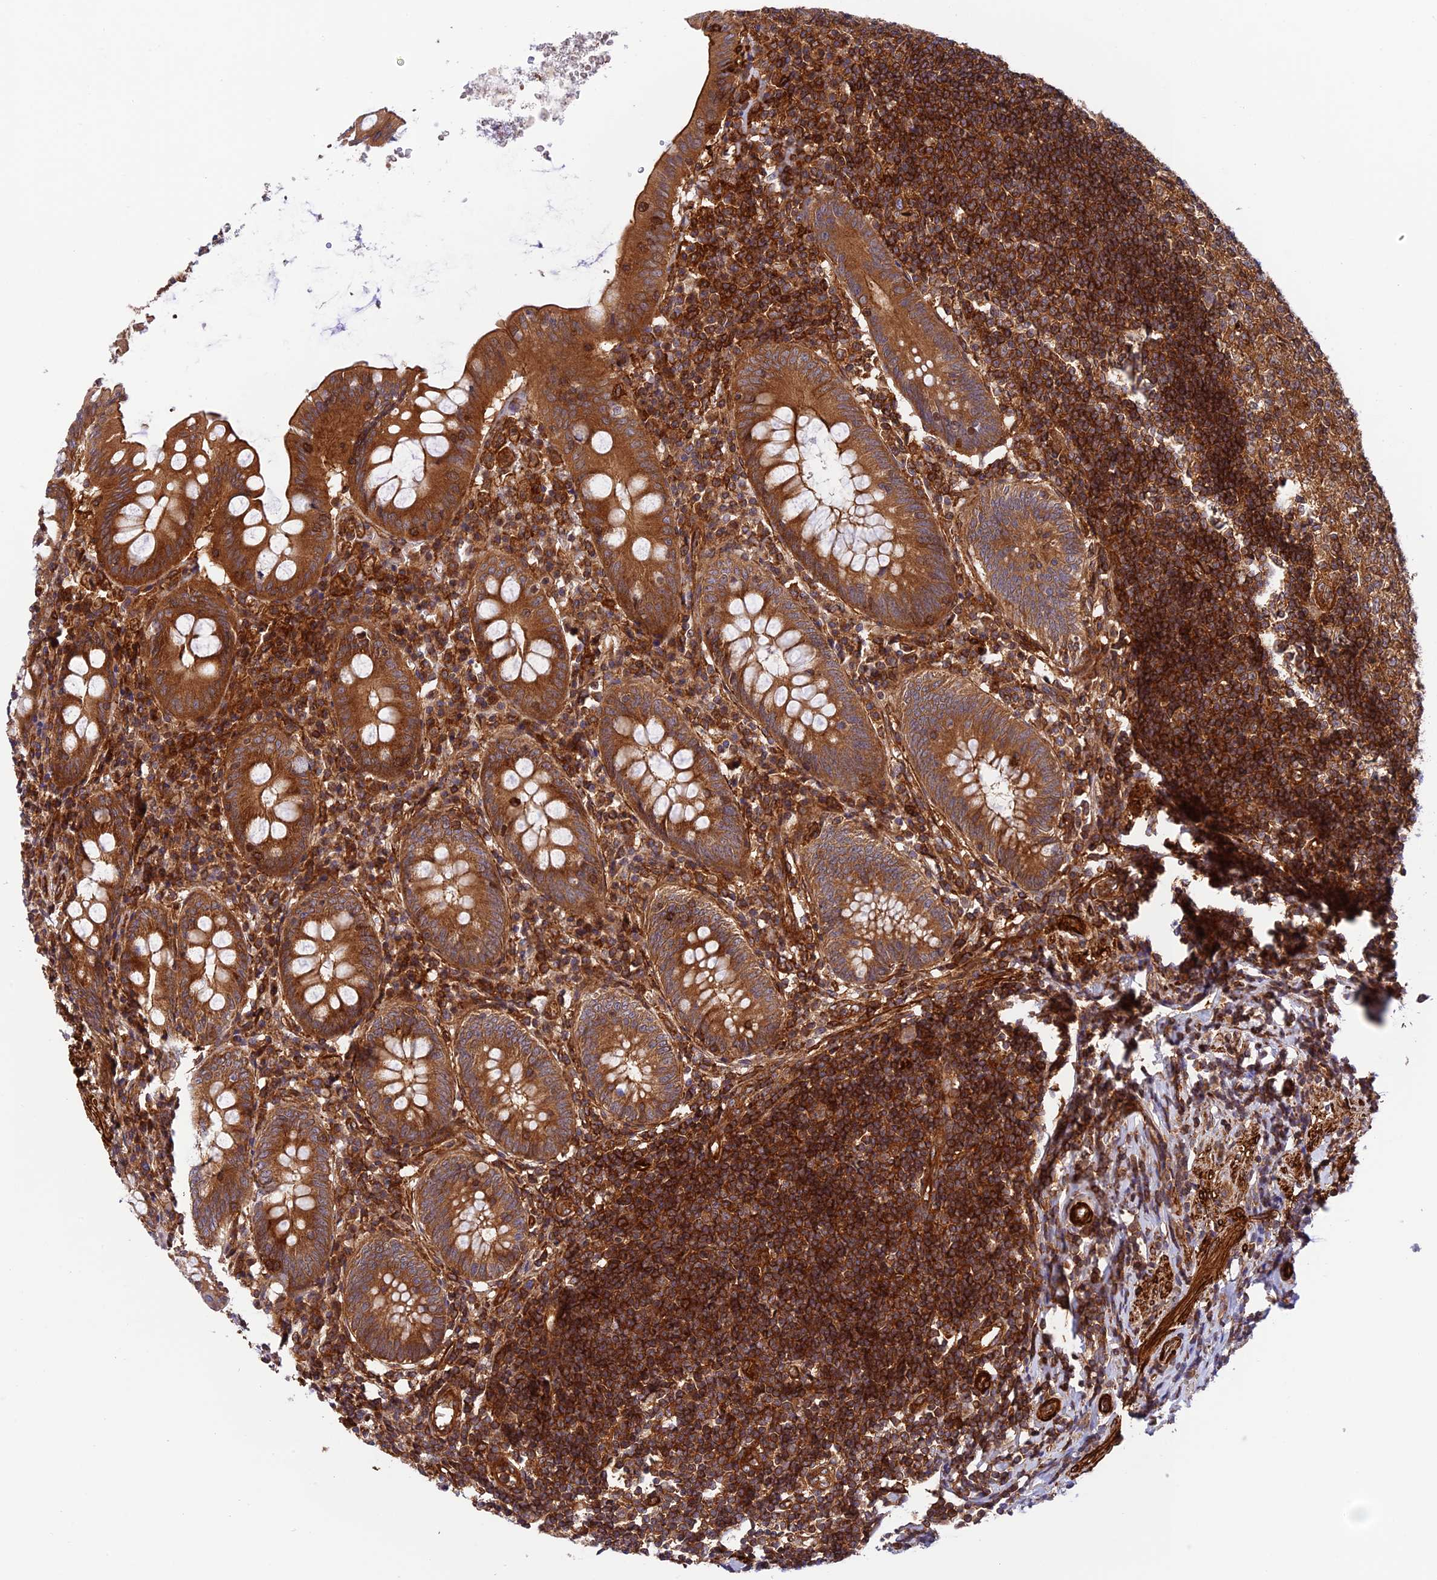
{"staining": {"intensity": "strong", "quantity": ">75%", "location": "cytoplasmic/membranous"}, "tissue": "appendix", "cell_type": "Glandular cells", "image_type": "normal", "snomed": [{"axis": "morphology", "description": "Normal tissue, NOS"}, {"axis": "topography", "description": "Appendix"}], "caption": "Unremarkable appendix shows strong cytoplasmic/membranous expression in about >75% of glandular cells Nuclei are stained in blue..", "gene": "EVI5L", "patient": {"sex": "female", "age": 54}}